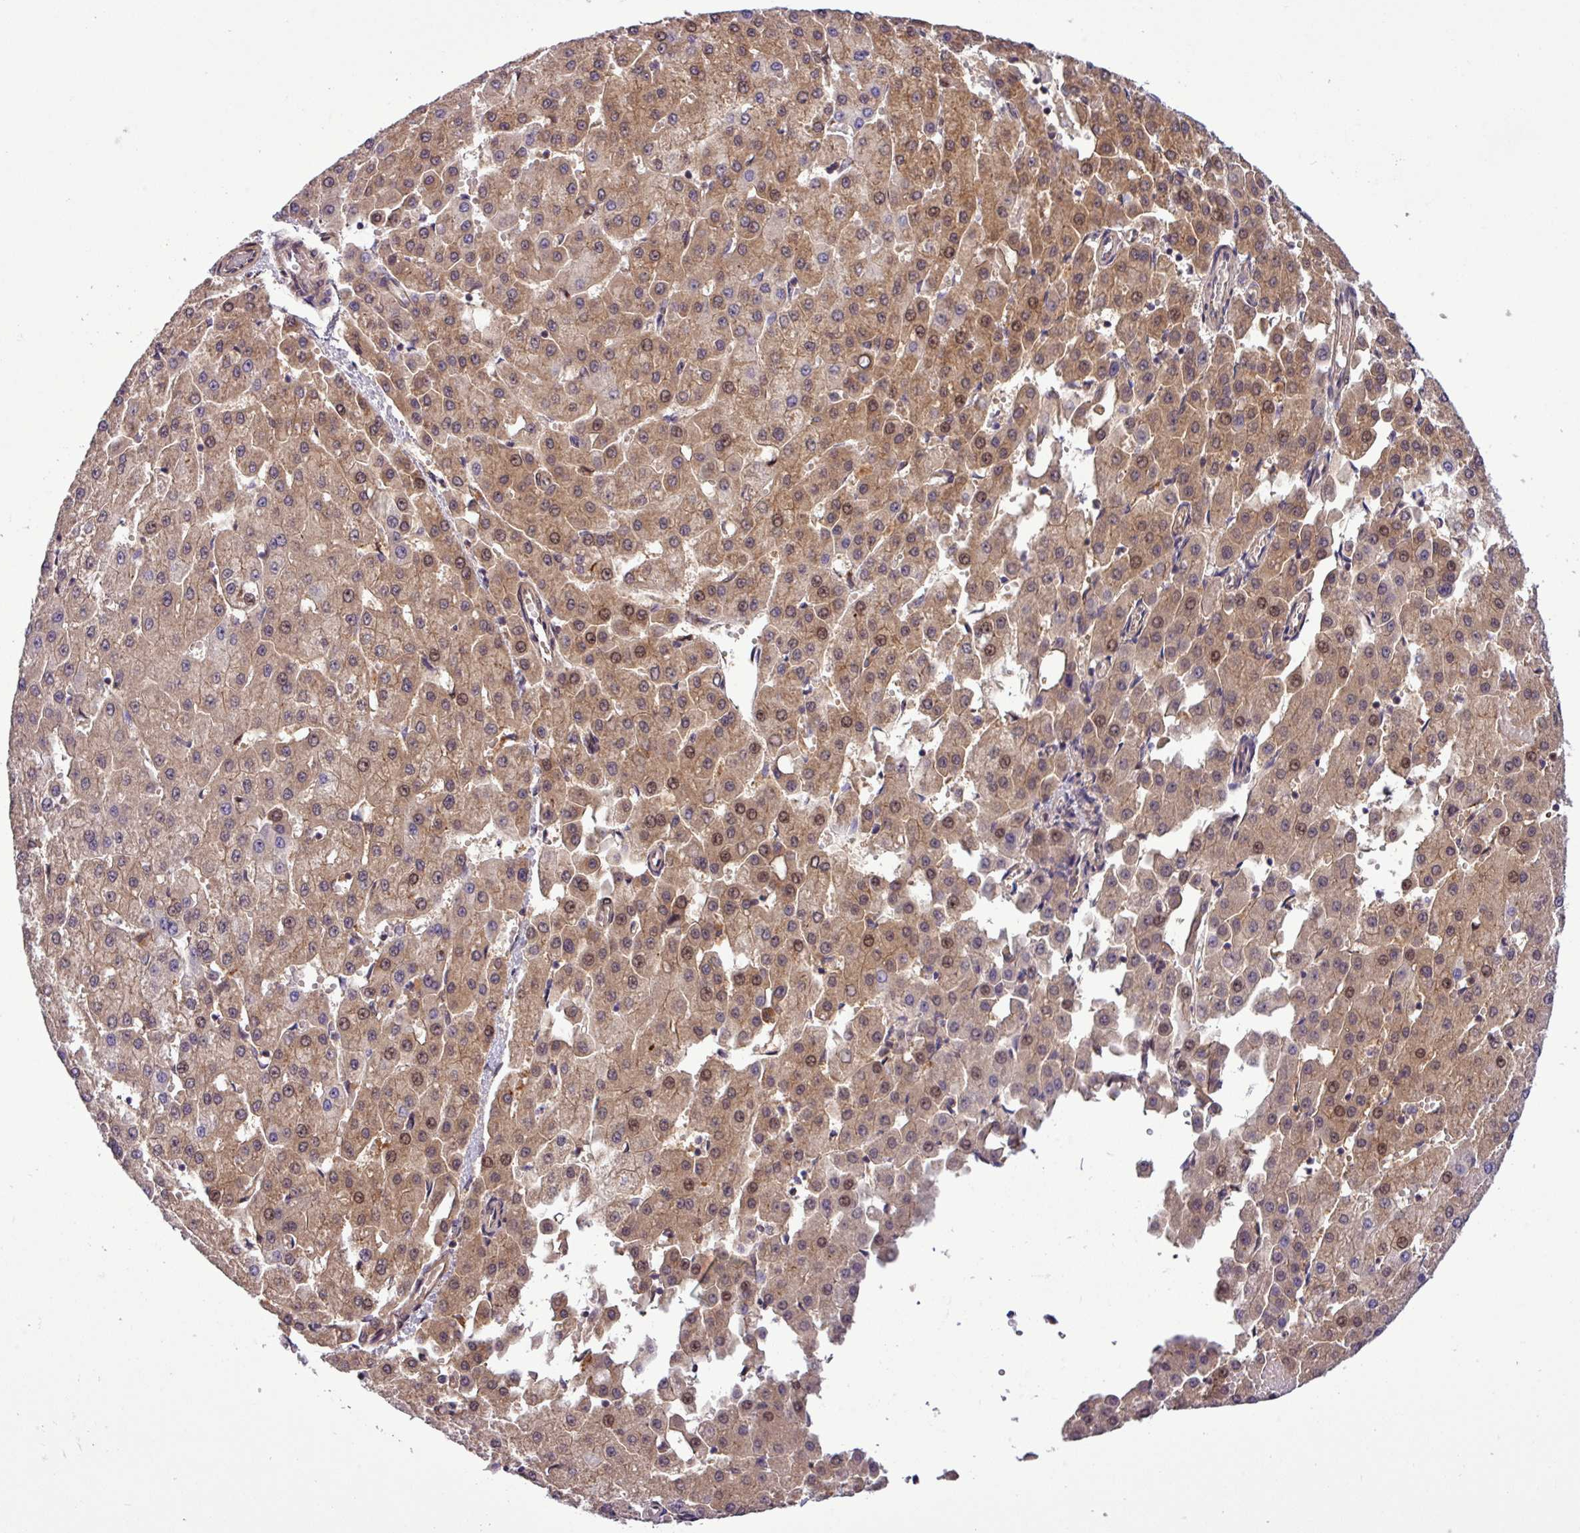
{"staining": {"intensity": "moderate", "quantity": ">75%", "location": "cytoplasmic/membranous,nuclear"}, "tissue": "liver cancer", "cell_type": "Tumor cells", "image_type": "cancer", "snomed": [{"axis": "morphology", "description": "Carcinoma, Hepatocellular, NOS"}, {"axis": "topography", "description": "Liver"}], "caption": "Immunohistochemistry (IHC) of liver cancer reveals medium levels of moderate cytoplasmic/membranous and nuclear positivity in about >75% of tumor cells.", "gene": "CARHSP1", "patient": {"sex": "male", "age": 47}}